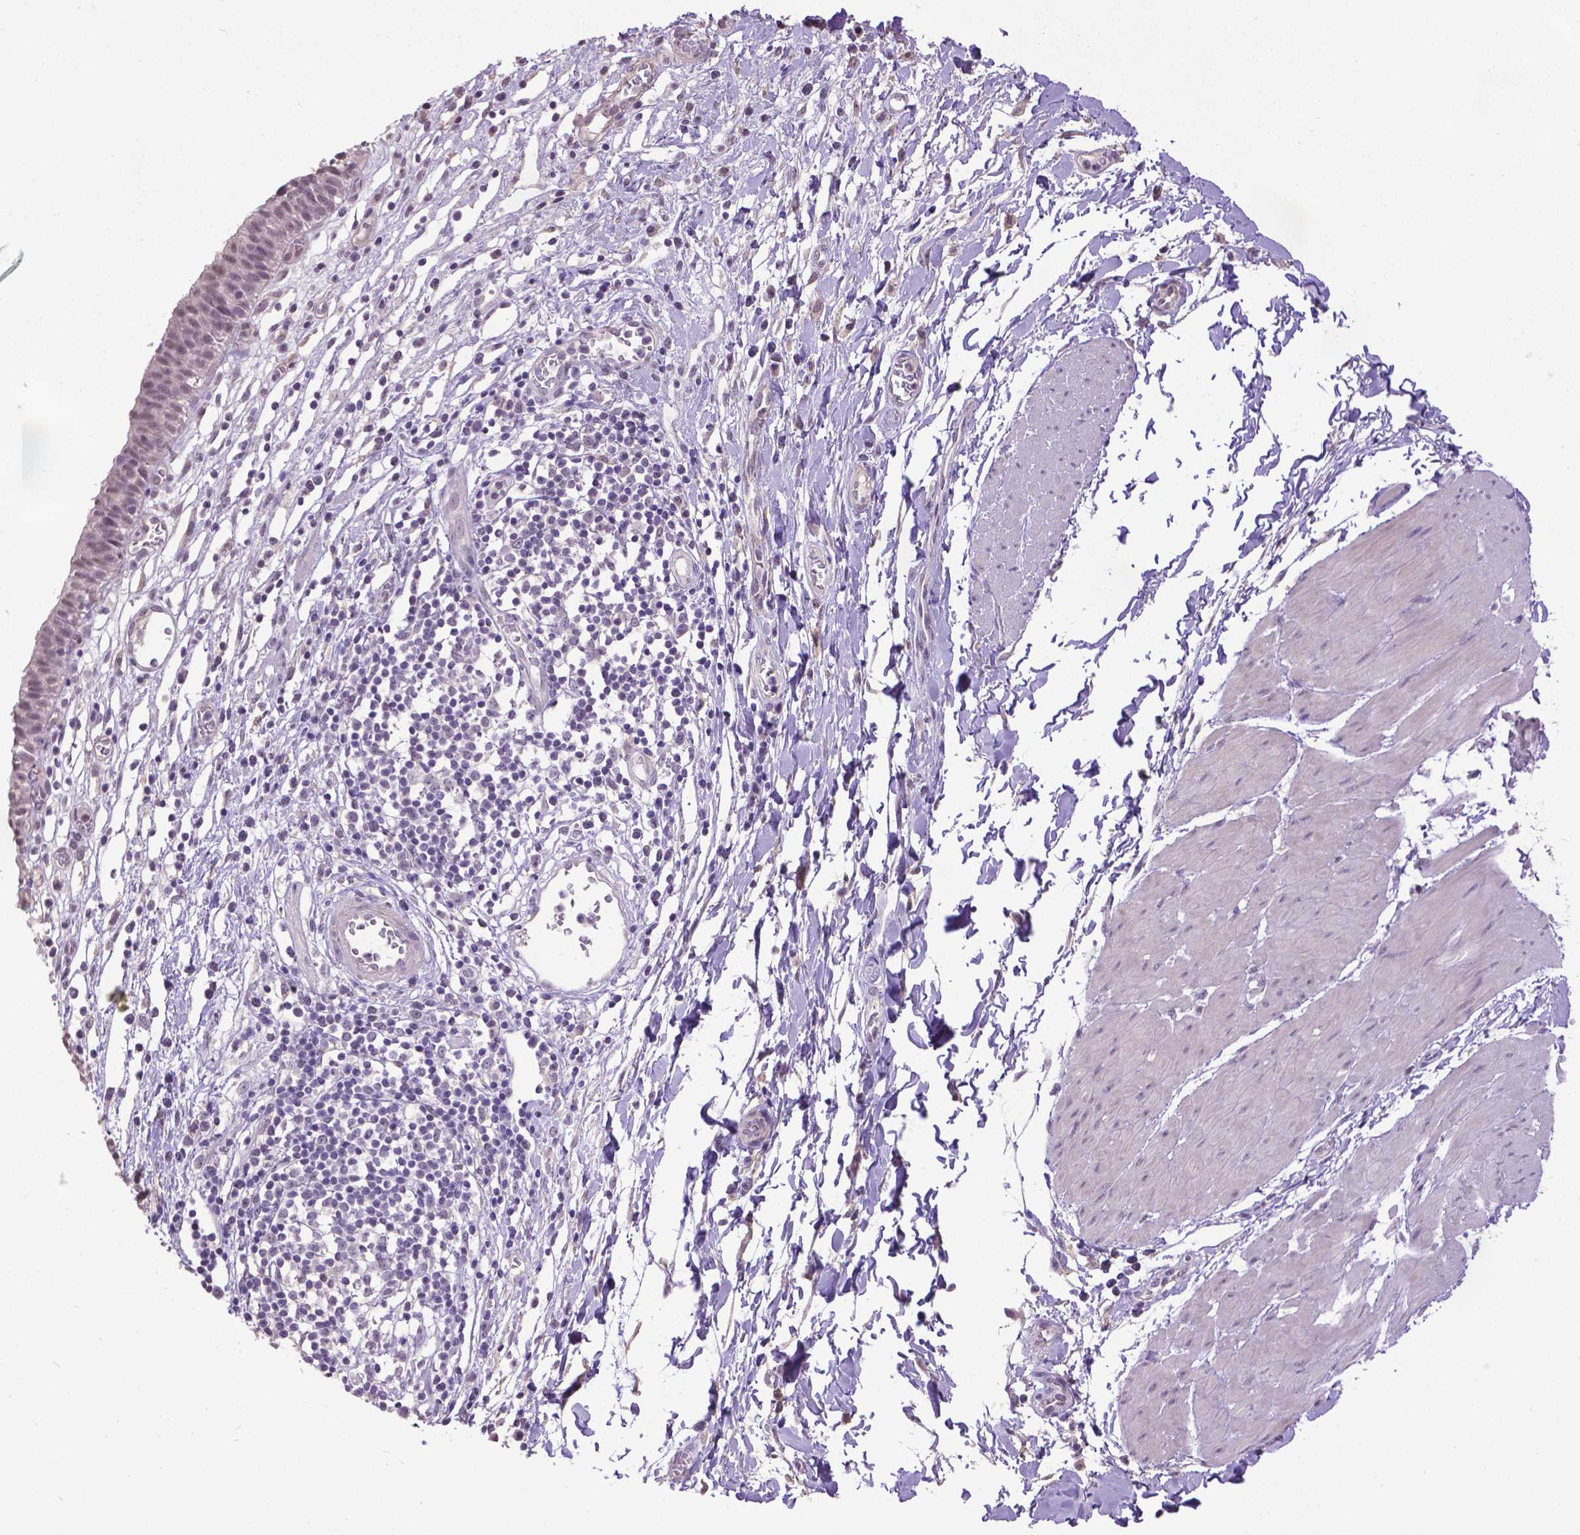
{"staining": {"intensity": "weak", "quantity": "25%-75%", "location": "nuclear"}, "tissue": "urinary bladder", "cell_type": "Urothelial cells", "image_type": "normal", "snomed": [{"axis": "morphology", "description": "Normal tissue, NOS"}, {"axis": "topography", "description": "Urinary bladder"}], "caption": "DAB (3,3'-diaminobenzidine) immunohistochemical staining of benign human urinary bladder displays weak nuclear protein positivity in approximately 25%-75% of urothelial cells. The staining is performed using DAB brown chromogen to label protein expression. The nuclei are counter-stained blue using hematoxylin.", "gene": "CPM", "patient": {"sex": "male", "age": 64}}